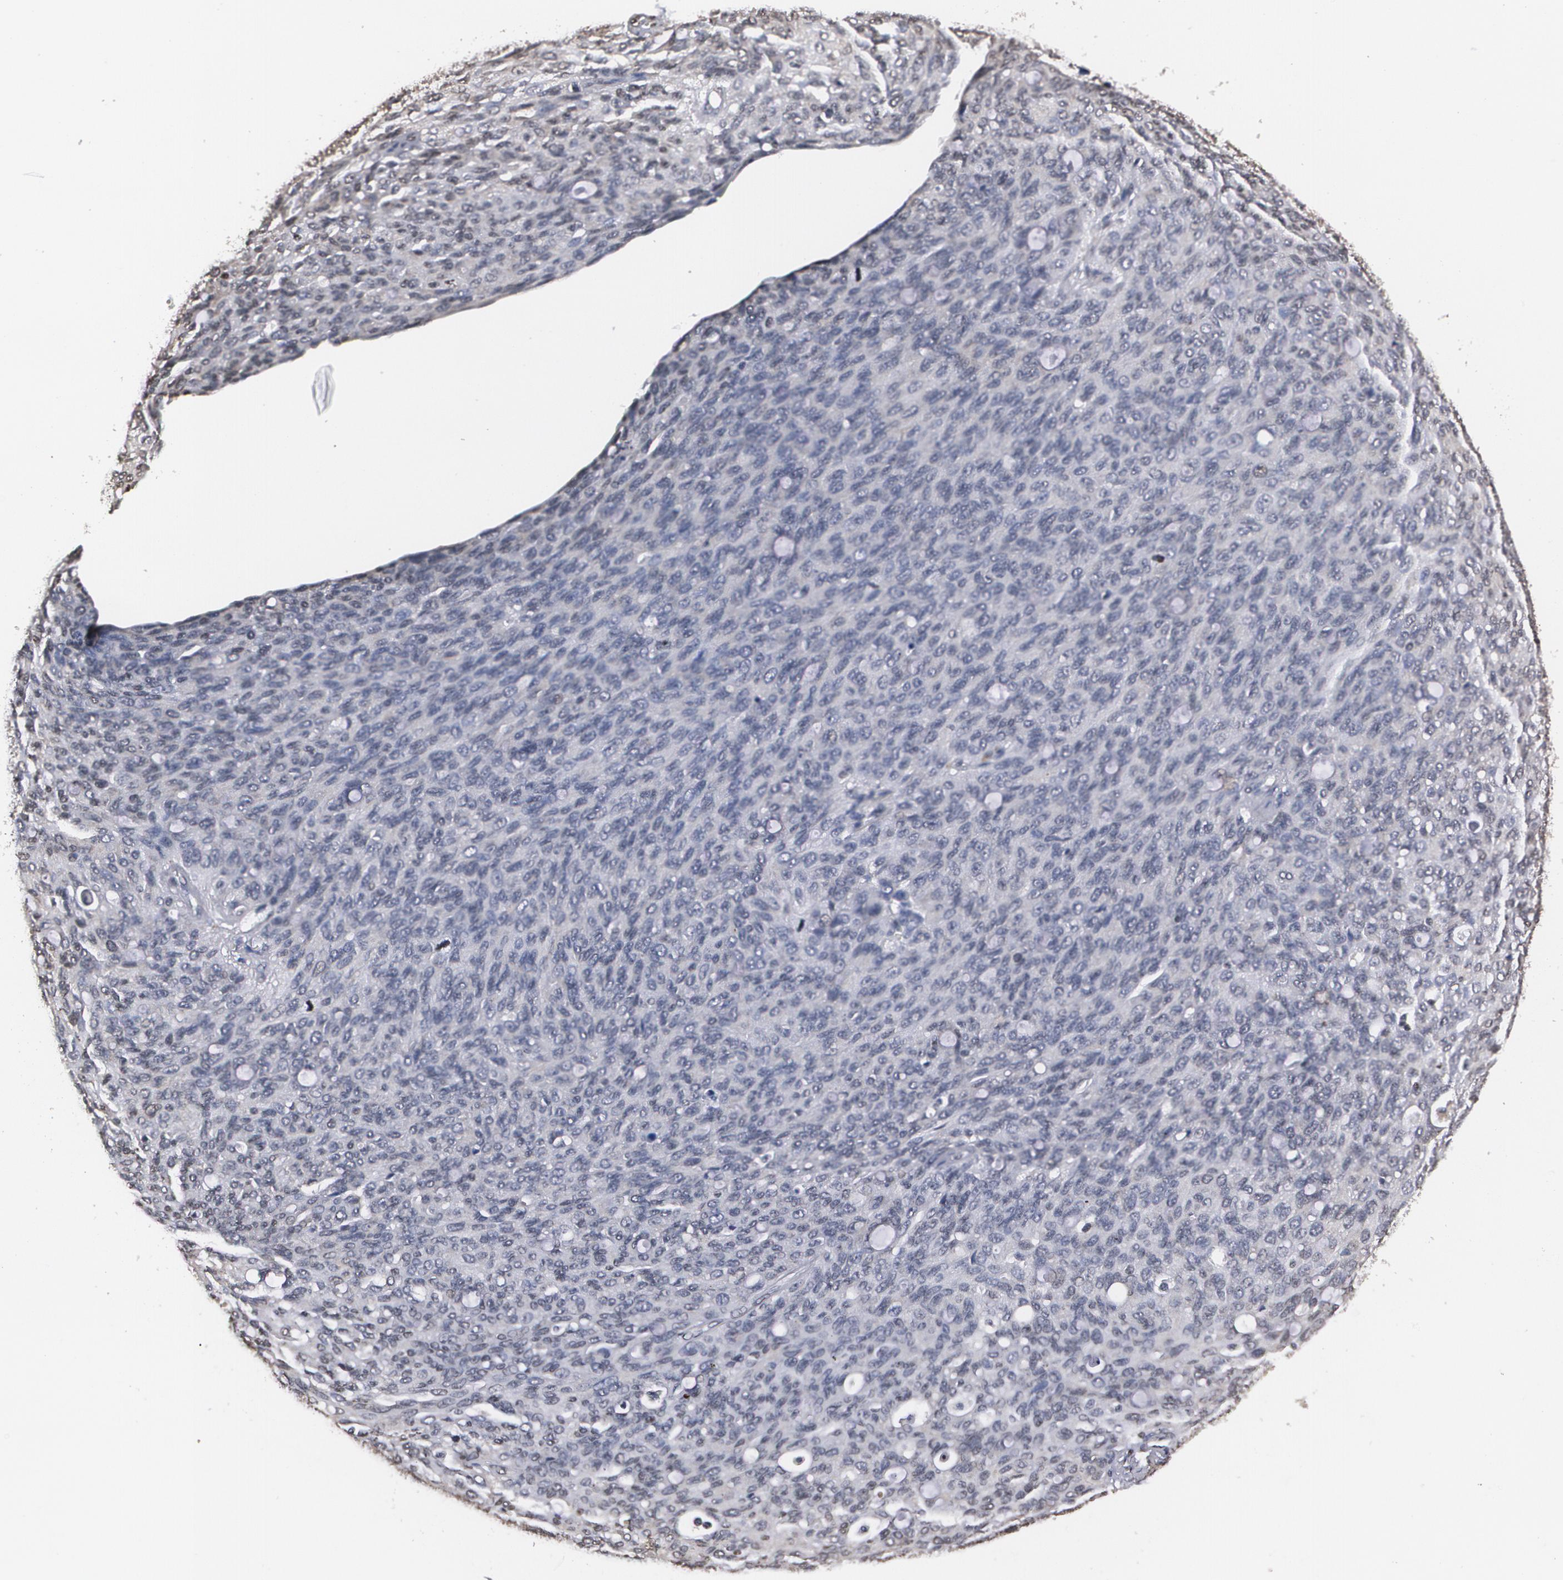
{"staining": {"intensity": "negative", "quantity": "none", "location": "none"}, "tissue": "ovarian cancer", "cell_type": "Tumor cells", "image_type": "cancer", "snomed": [{"axis": "morphology", "description": "Carcinoma, endometroid"}, {"axis": "topography", "description": "Ovary"}], "caption": "The image demonstrates no staining of tumor cells in ovarian endometroid carcinoma.", "gene": "MVP", "patient": {"sex": "female", "age": 60}}